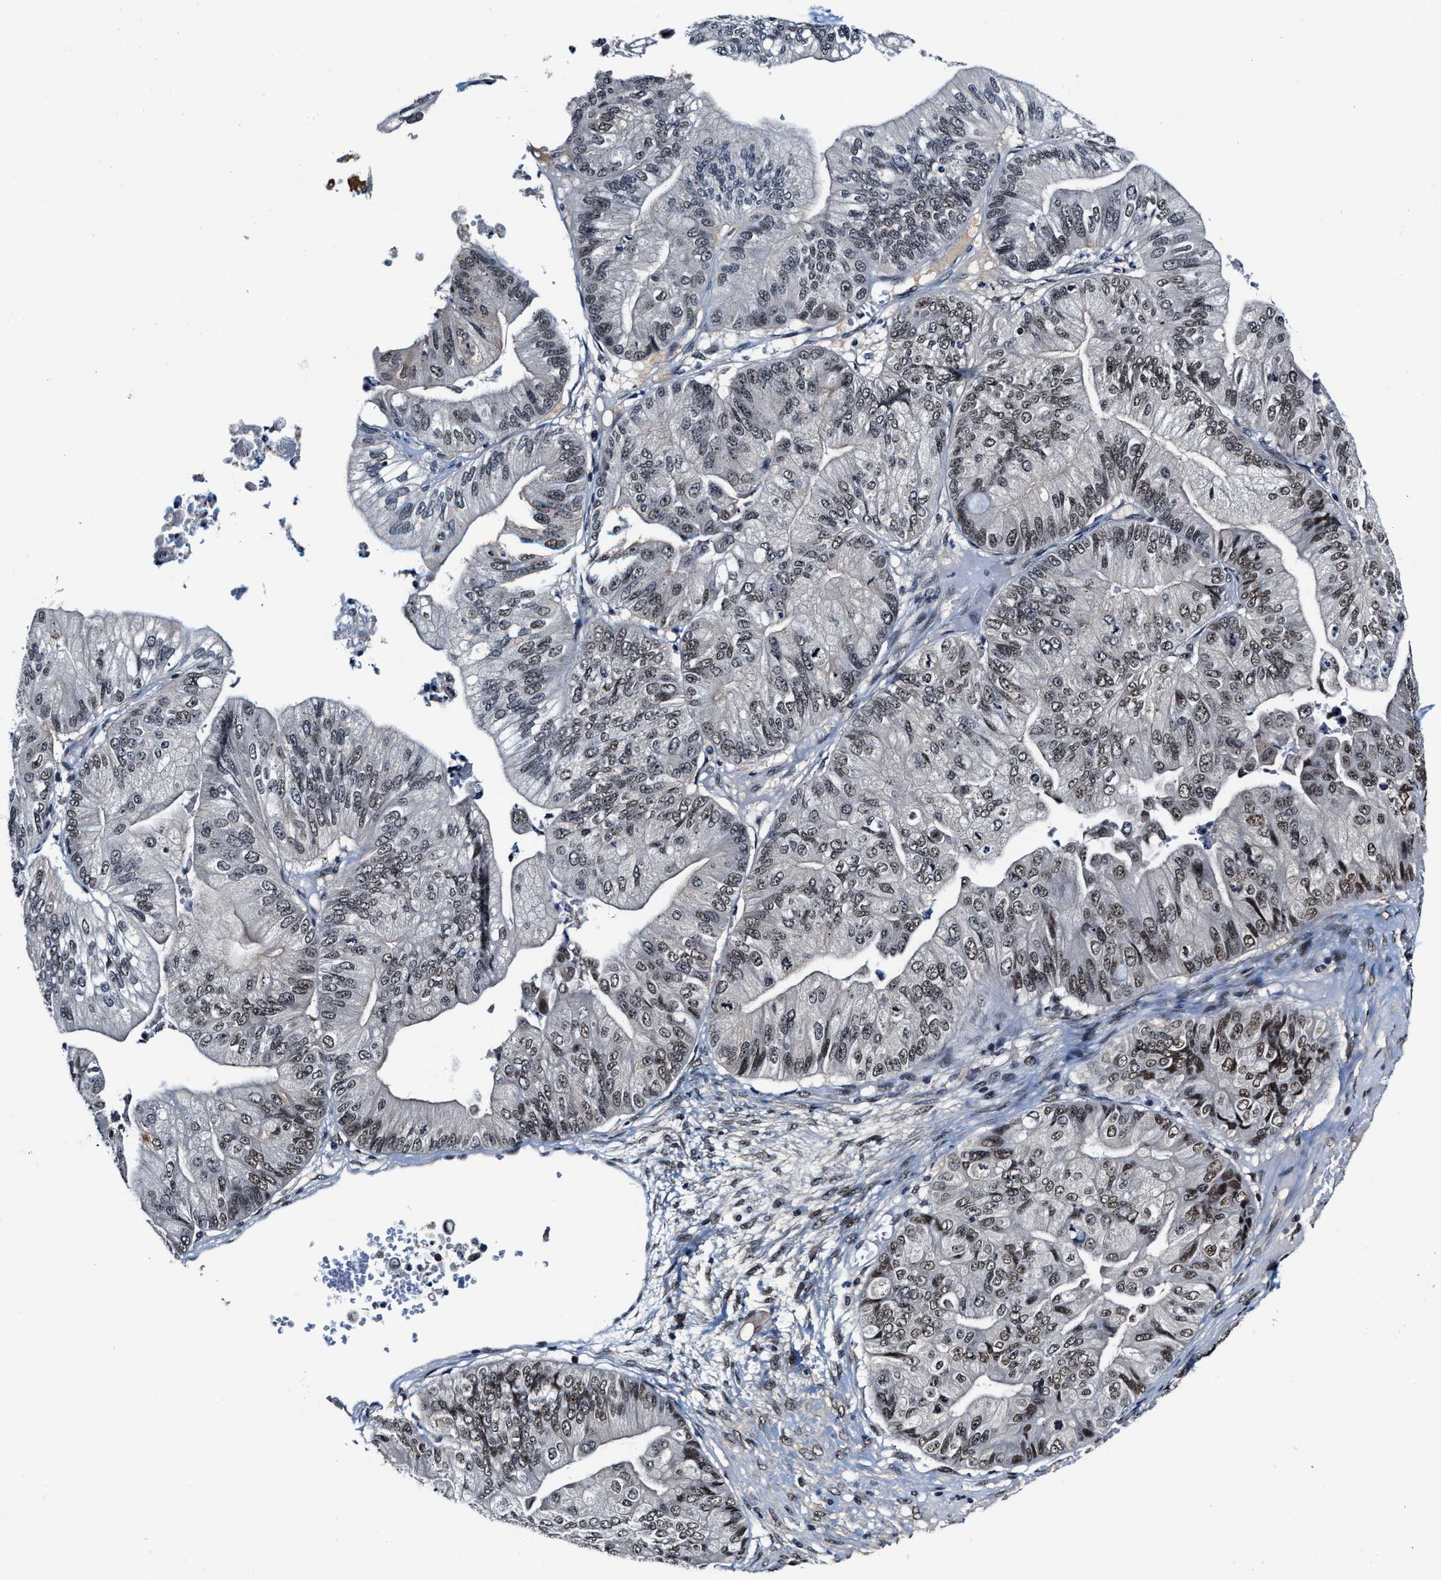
{"staining": {"intensity": "weak", "quantity": "25%-75%", "location": "nuclear"}, "tissue": "ovarian cancer", "cell_type": "Tumor cells", "image_type": "cancer", "snomed": [{"axis": "morphology", "description": "Cystadenocarcinoma, mucinous, NOS"}, {"axis": "topography", "description": "Ovary"}], "caption": "There is low levels of weak nuclear positivity in tumor cells of mucinous cystadenocarcinoma (ovarian), as demonstrated by immunohistochemical staining (brown color).", "gene": "INIP", "patient": {"sex": "female", "age": 61}}